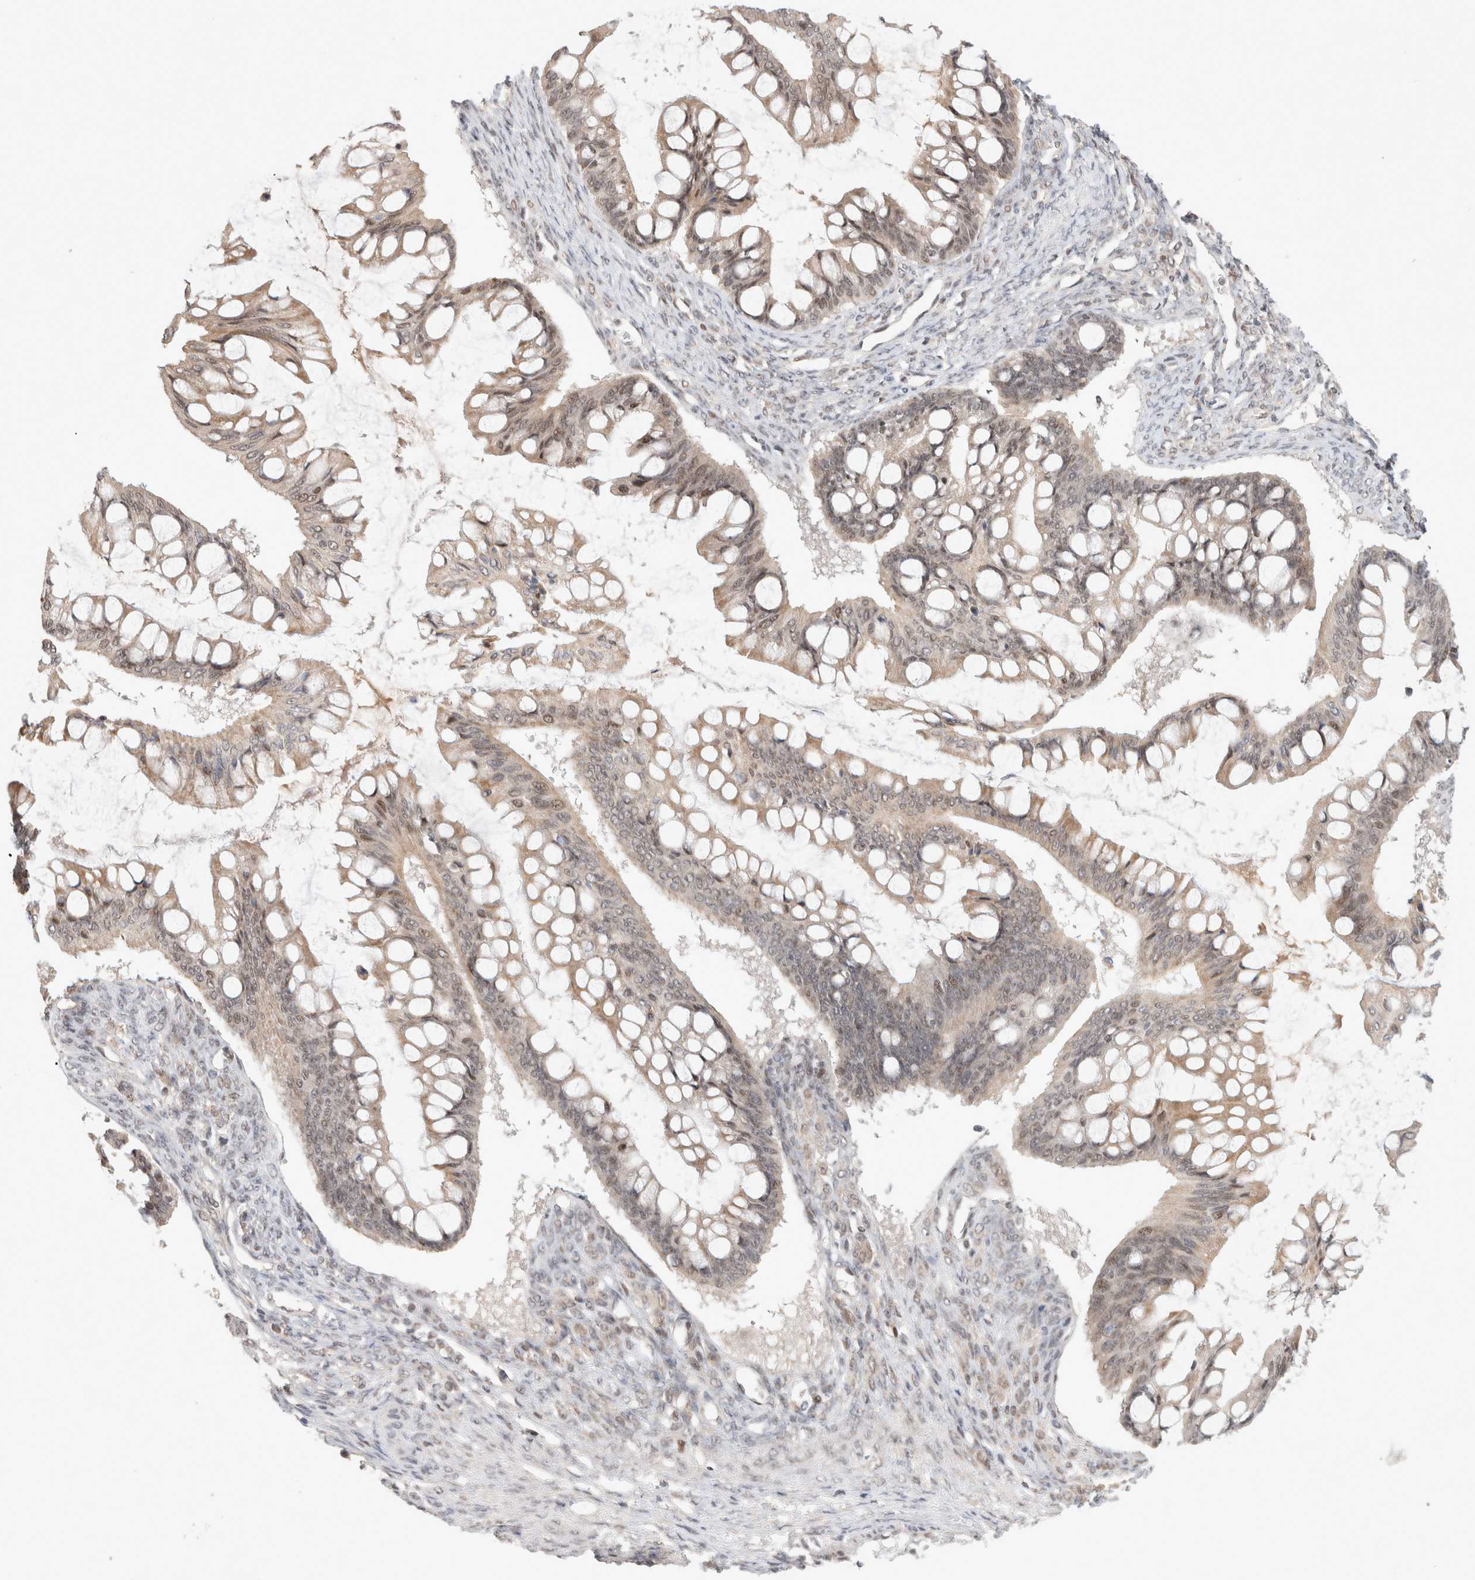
{"staining": {"intensity": "weak", "quantity": ">75%", "location": "cytoplasmic/membranous,nuclear"}, "tissue": "ovarian cancer", "cell_type": "Tumor cells", "image_type": "cancer", "snomed": [{"axis": "morphology", "description": "Cystadenocarcinoma, mucinous, NOS"}, {"axis": "topography", "description": "Ovary"}], "caption": "Immunohistochemistry (IHC) photomicrograph of neoplastic tissue: human ovarian cancer stained using immunohistochemistry (IHC) shows low levels of weak protein expression localized specifically in the cytoplasmic/membranous and nuclear of tumor cells, appearing as a cytoplasmic/membranous and nuclear brown color.", "gene": "SYDE2", "patient": {"sex": "female", "age": 73}}